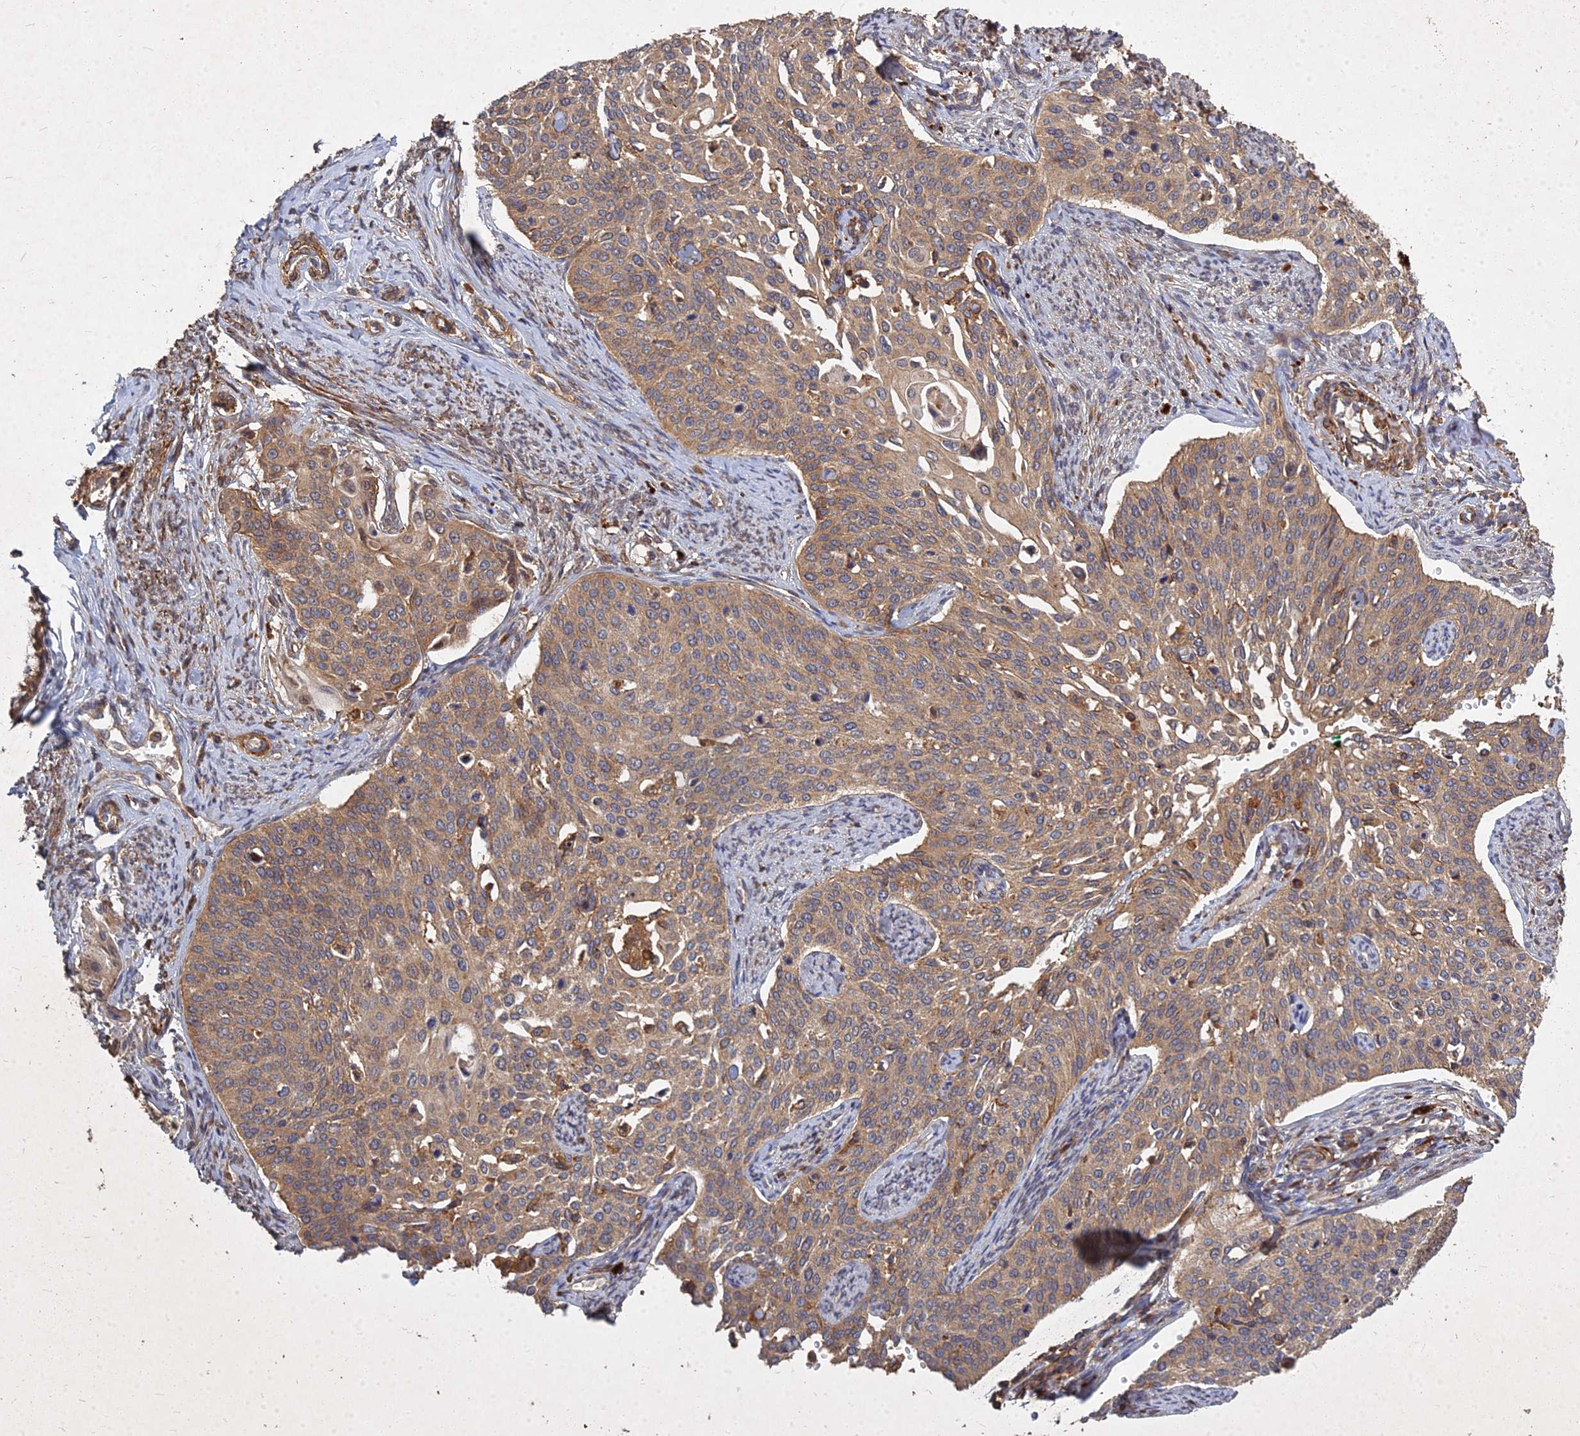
{"staining": {"intensity": "moderate", "quantity": ">75%", "location": "cytoplasmic/membranous"}, "tissue": "cervical cancer", "cell_type": "Tumor cells", "image_type": "cancer", "snomed": [{"axis": "morphology", "description": "Squamous cell carcinoma, NOS"}, {"axis": "topography", "description": "Cervix"}], "caption": "The image displays immunohistochemical staining of cervical cancer. There is moderate cytoplasmic/membranous positivity is present in approximately >75% of tumor cells.", "gene": "UBE2W", "patient": {"sex": "female", "age": 44}}